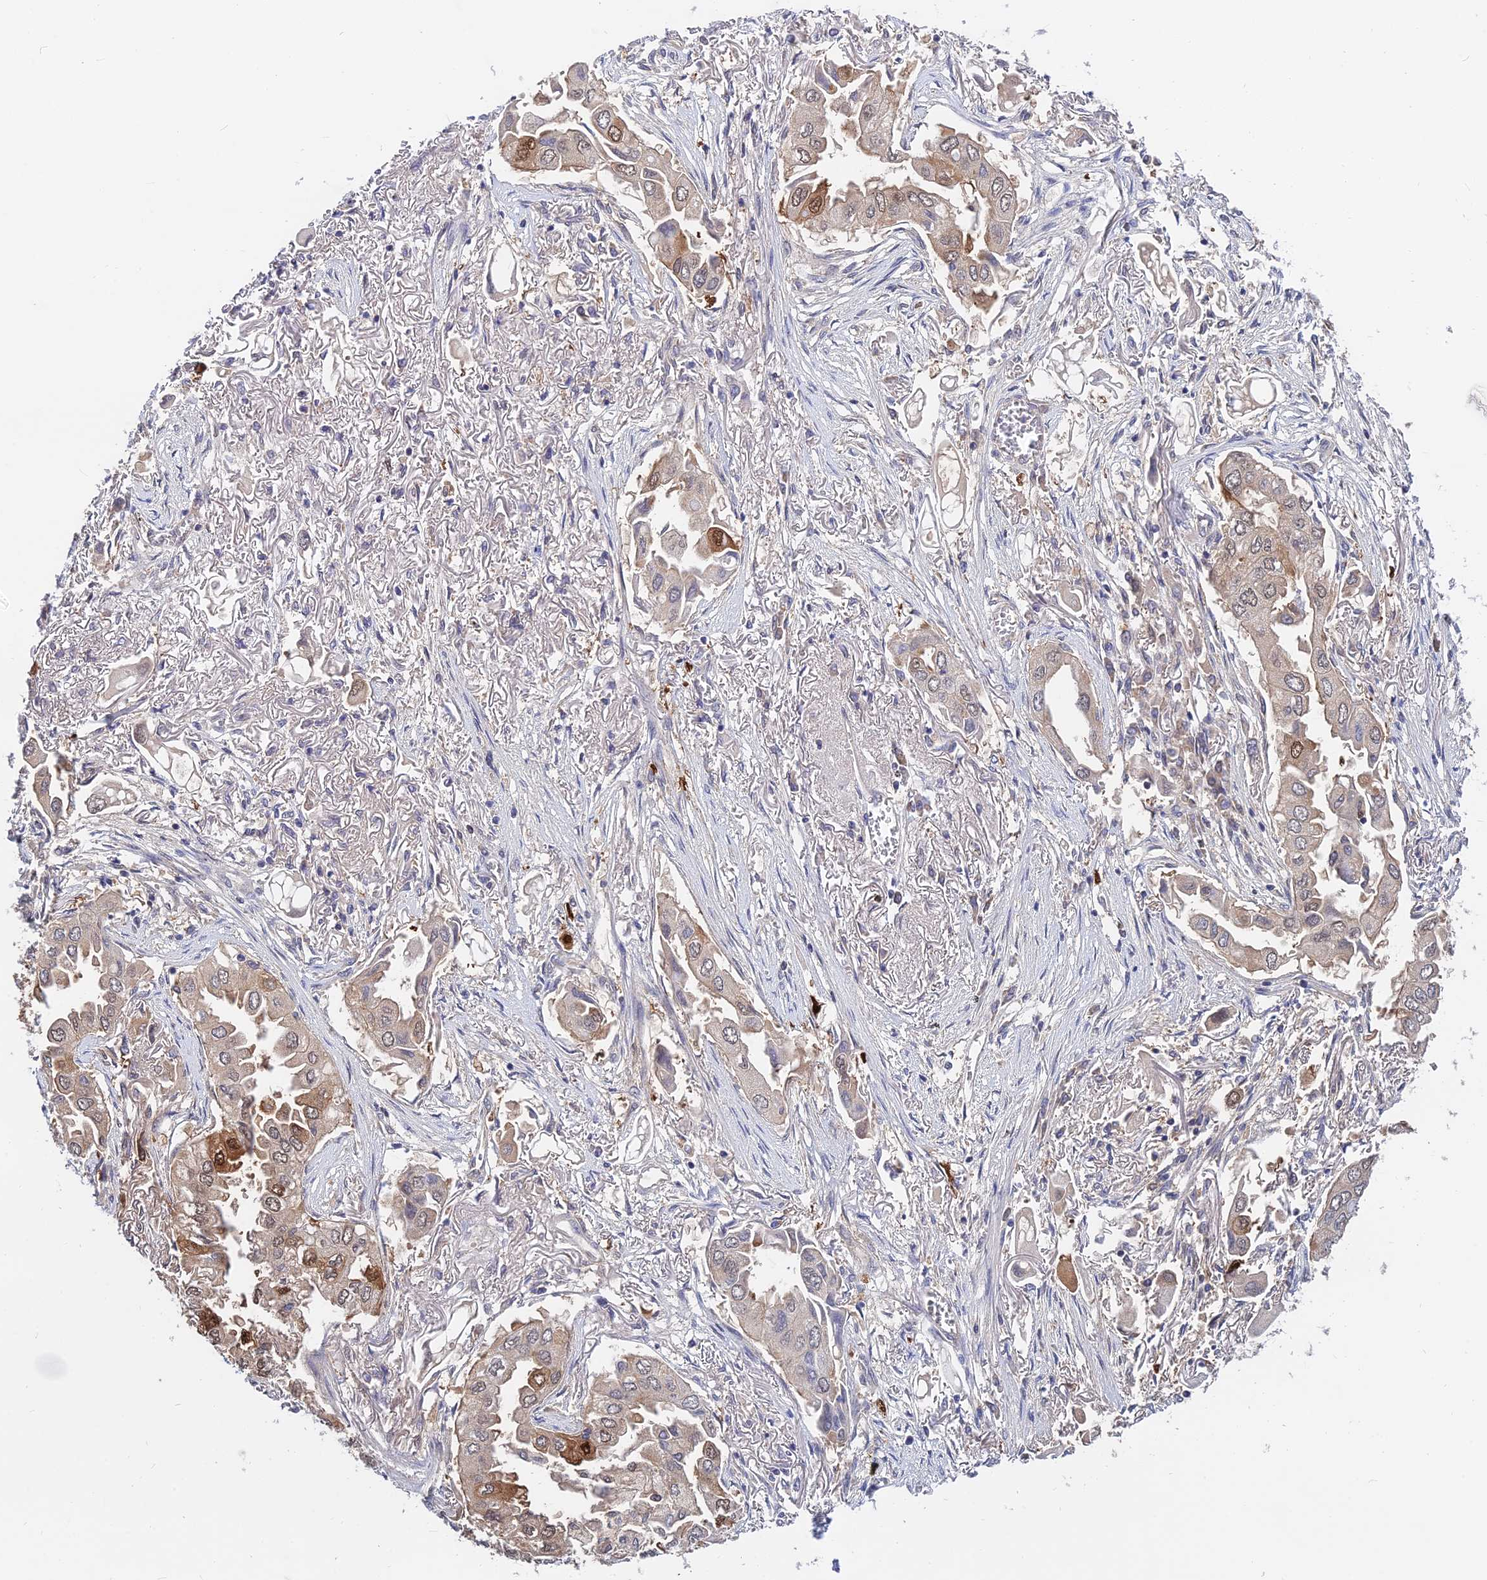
{"staining": {"intensity": "moderate", "quantity": ">75%", "location": "cytoplasmic/membranous,nuclear"}, "tissue": "lung cancer", "cell_type": "Tumor cells", "image_type": "cancer", "snomed": [{"axis": "morphology", "description": "Adenocarcinoma, NOS"}, {"axis": "topography", "description": "Lung"}], "caption": "Adenocarcinoma (lung) stained with DAB immunohistochemistry reveals medium levels of moderate cytoplasmic/membranous and nuclear positivity in approximately >75% of tumor cells.", "gene": "B3GALT4", "patient": {"sex": "female", "age": 76}}